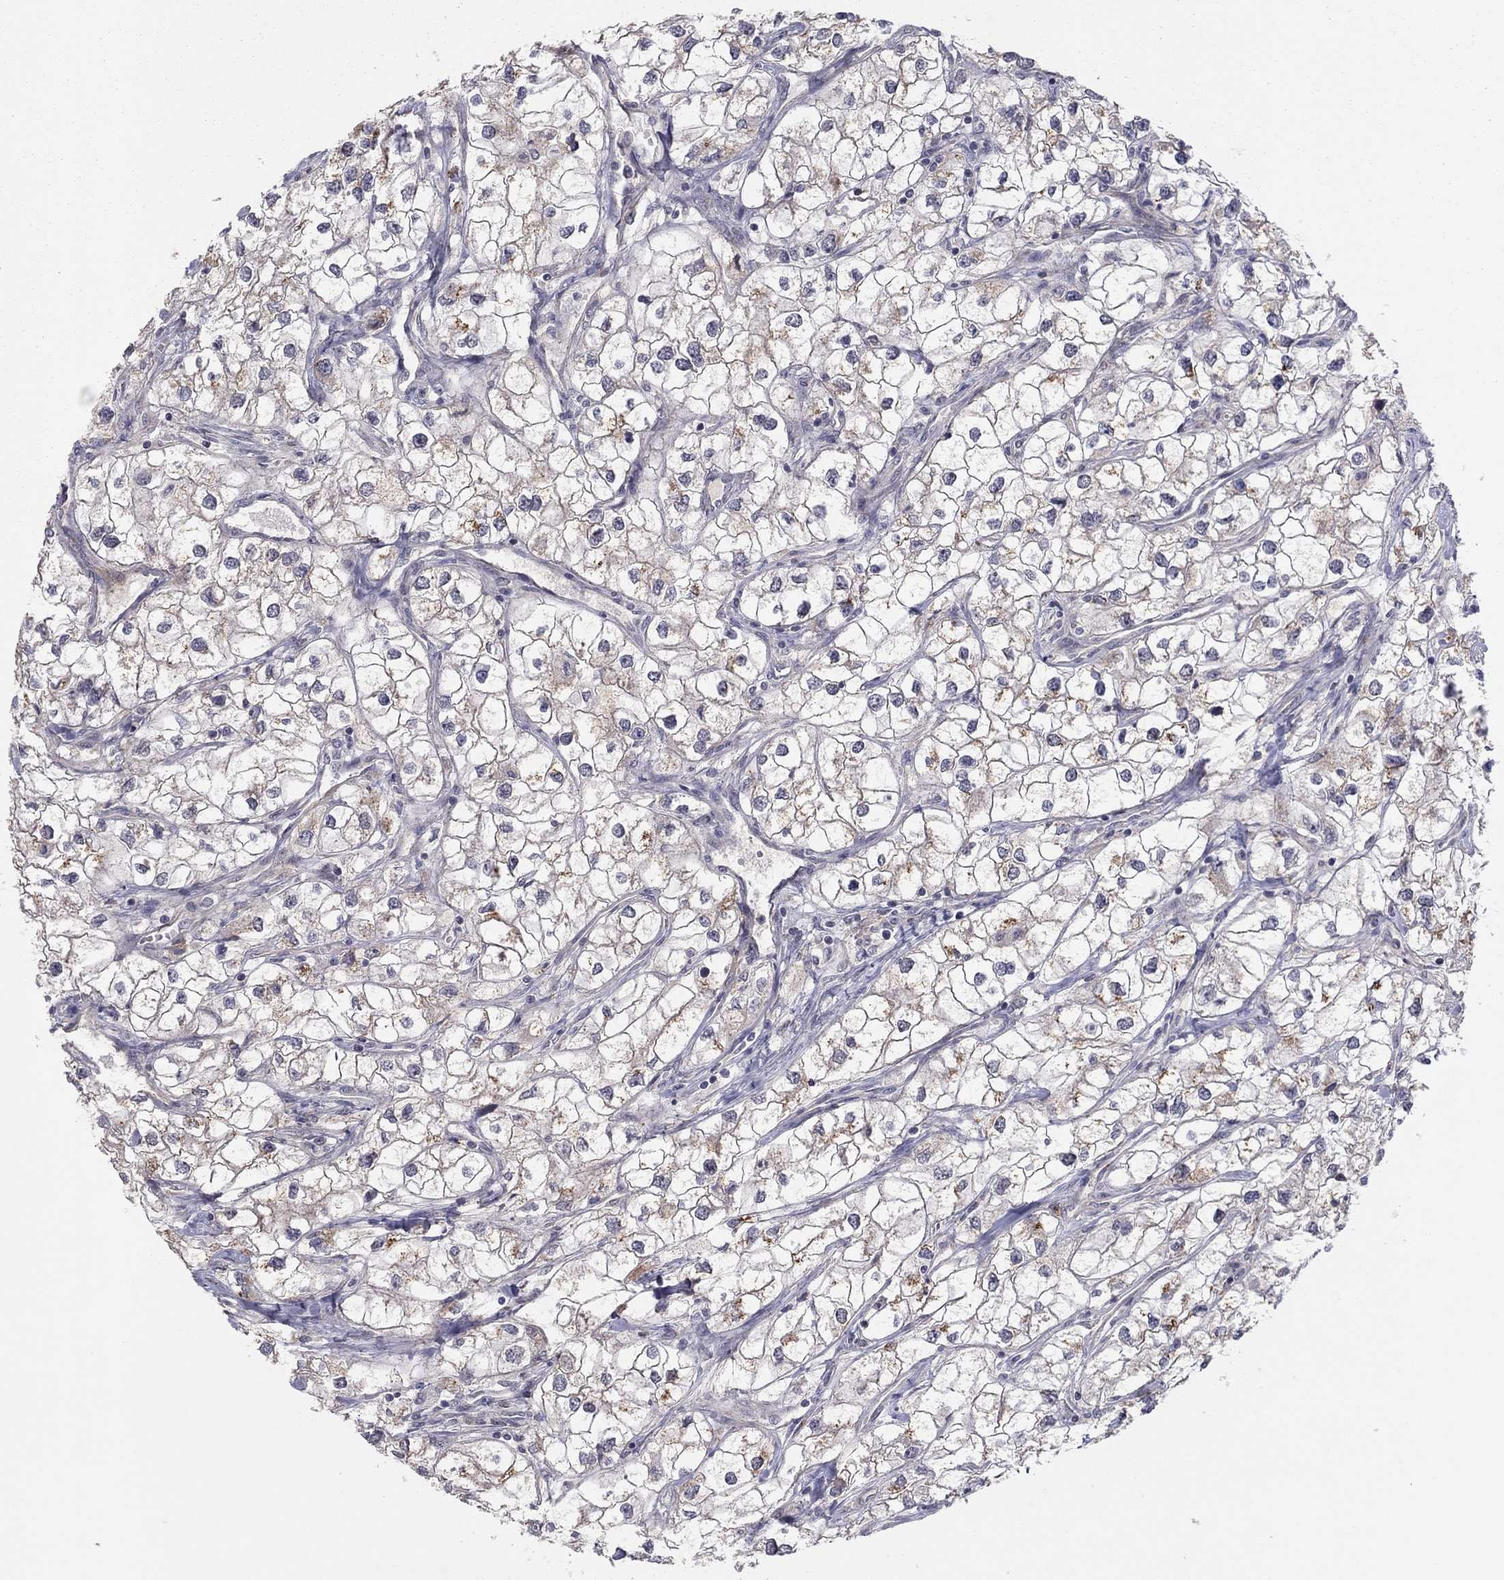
{"staining": {"intensity": "weak", "quantity": "25%-75%", "location": "cytoplasmic/membranous"}, "tissue": "renal cancer", "cell_type": "Tumor cells", "image_type": "cancer", "snomed": [{"axis": "morphology", "description": "Adenocarcinoma, NOS"}, {"axis": "topography", "description": "Kidney"}], "caption": "Brown immunohistochemical staining in renal cancer exhibits weak cytoplasmic/membranous staining in approximately 25%-75% of tumor cells. The staining was performed using DAB, with brown indicating positive protein expression. Nuclei are stained blue with hematoxylin.", "gene": "CRACDL", "patient": {"sex": "male", "age": 59}}